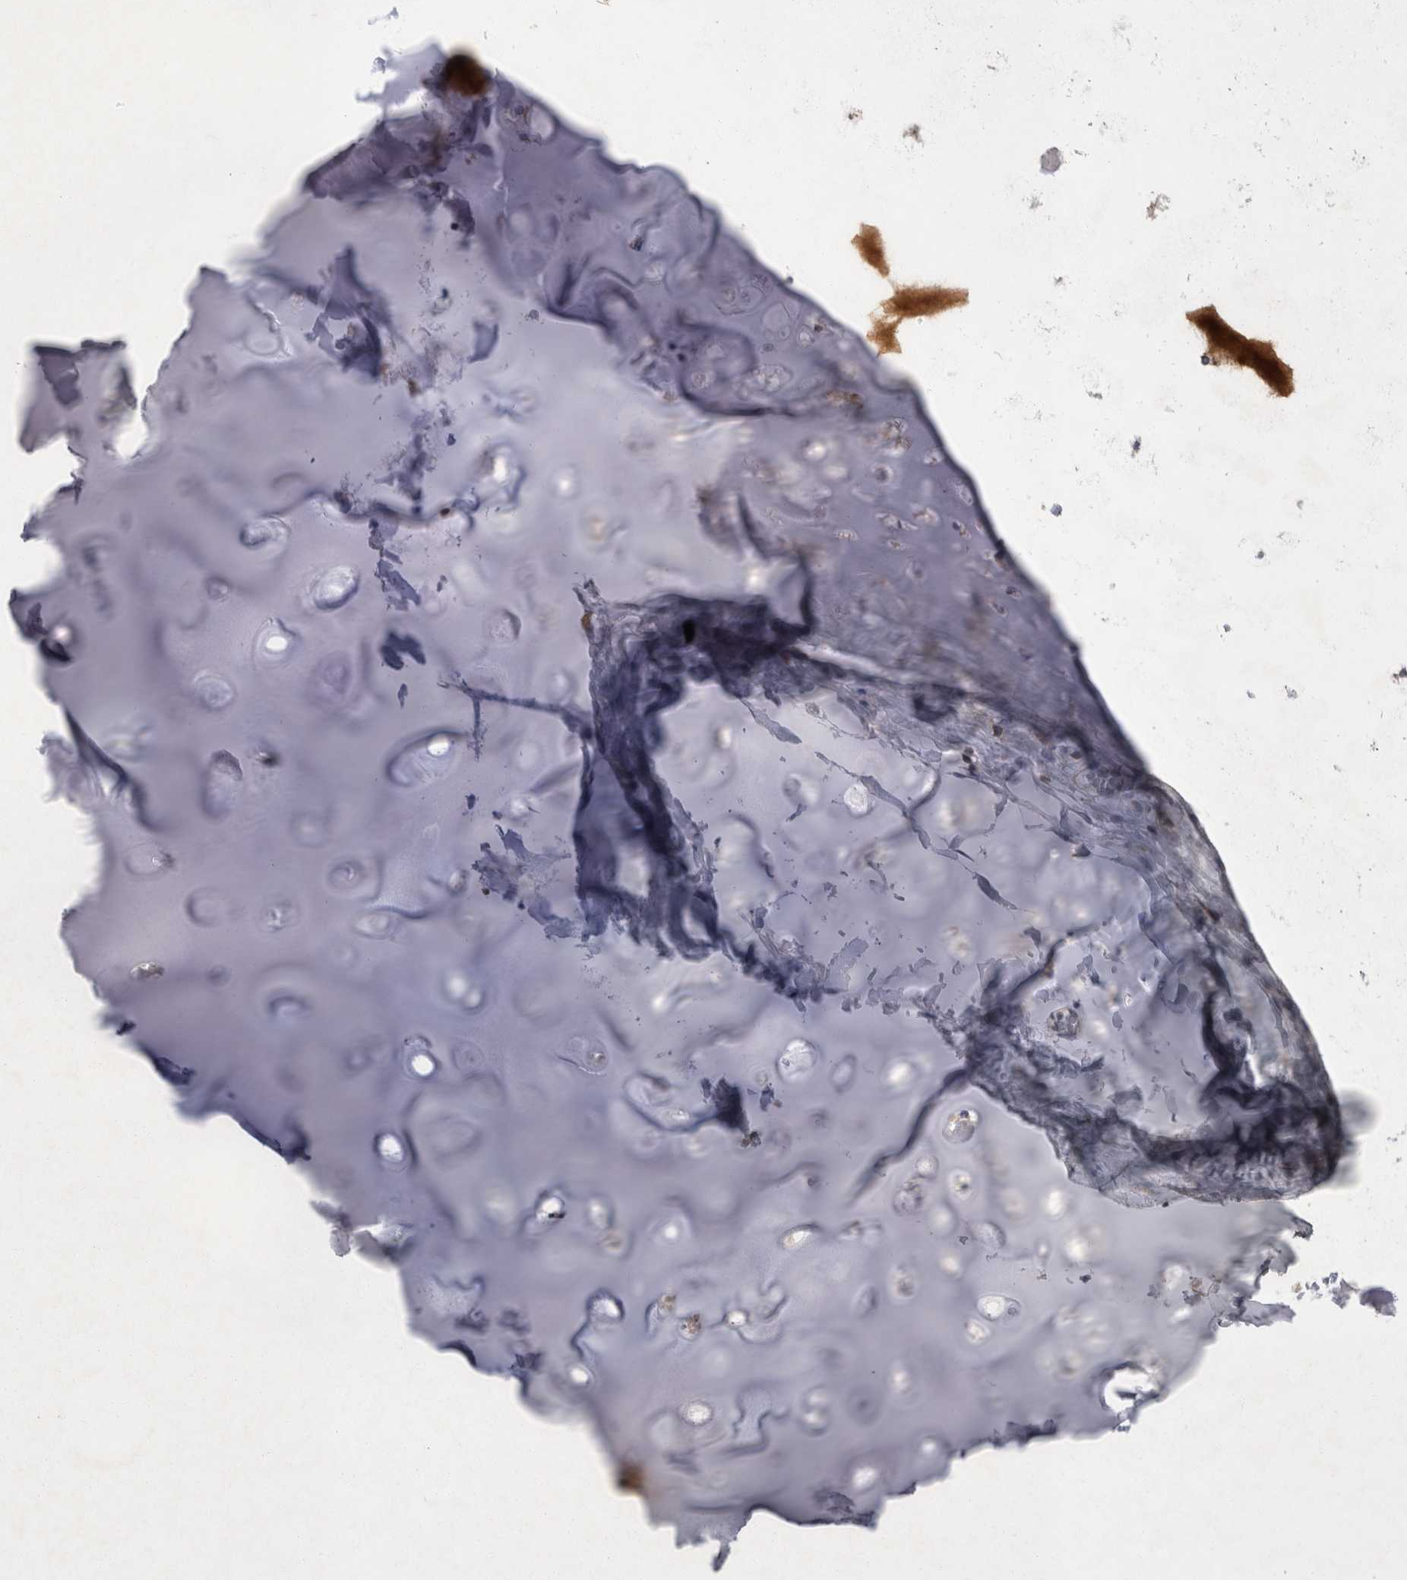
{"staining": {"intensity": "negative", "quantity": "none", "location": "none"}, "tissue": "adipose tissue", "cell_type": "Adipocytes", "image_type": "normal", "snomed": [{"axis": "morphology", "description": "Normal tissue, NOS"}, {"axis": "topography", "description": "Cartilage tissue"}], "caption": "DAB immunohistochemical staining of normal human adipose tissue reveals no significant staining in adipocytes. The staining was performed using DAB to visualize the protein expression in brown, while the nuclei were stained in blue with hematoxylin (Magnification: 20x).", "gene": "TSPOAP1", "patient": {"sex": "female", "age": 63}}